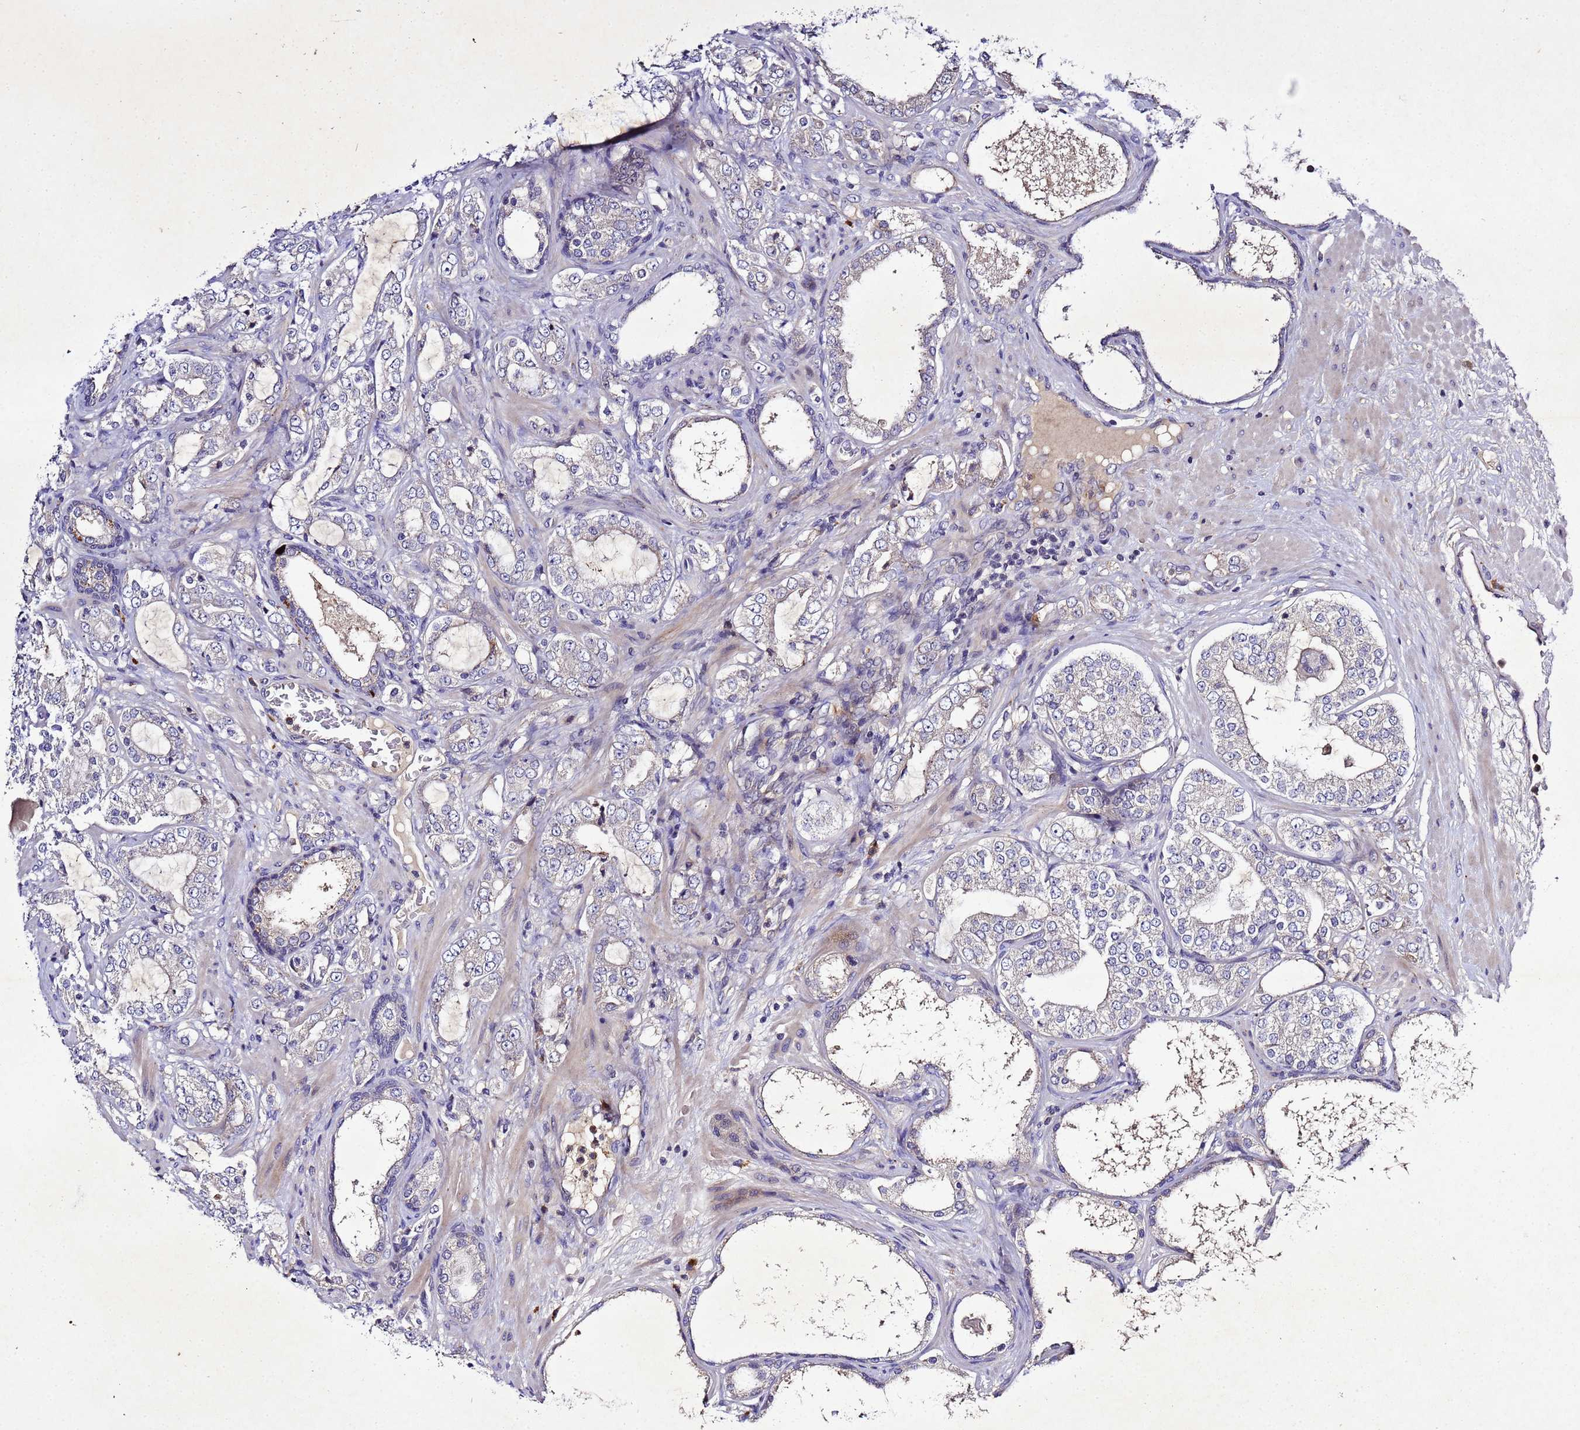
{"staining": {"intensity": "negative", "quantity": "none", "location": "none"}, "tissue": "prostate cancer", "cell_type": "Tumor cells", "image_type": "cancer", "snomed": [{"axis": "morphology", "description": "Adenocarcinoma, High grade"}, {"axis": "topography", "description": "Prostate"}], "caption": "Immunohistochemistry of adenocarcinoma (high-grade) (prostate) reveals no staining in tumor cells.", "gene": "SV2B", "patient": {"sex": "male", "age": 64}}